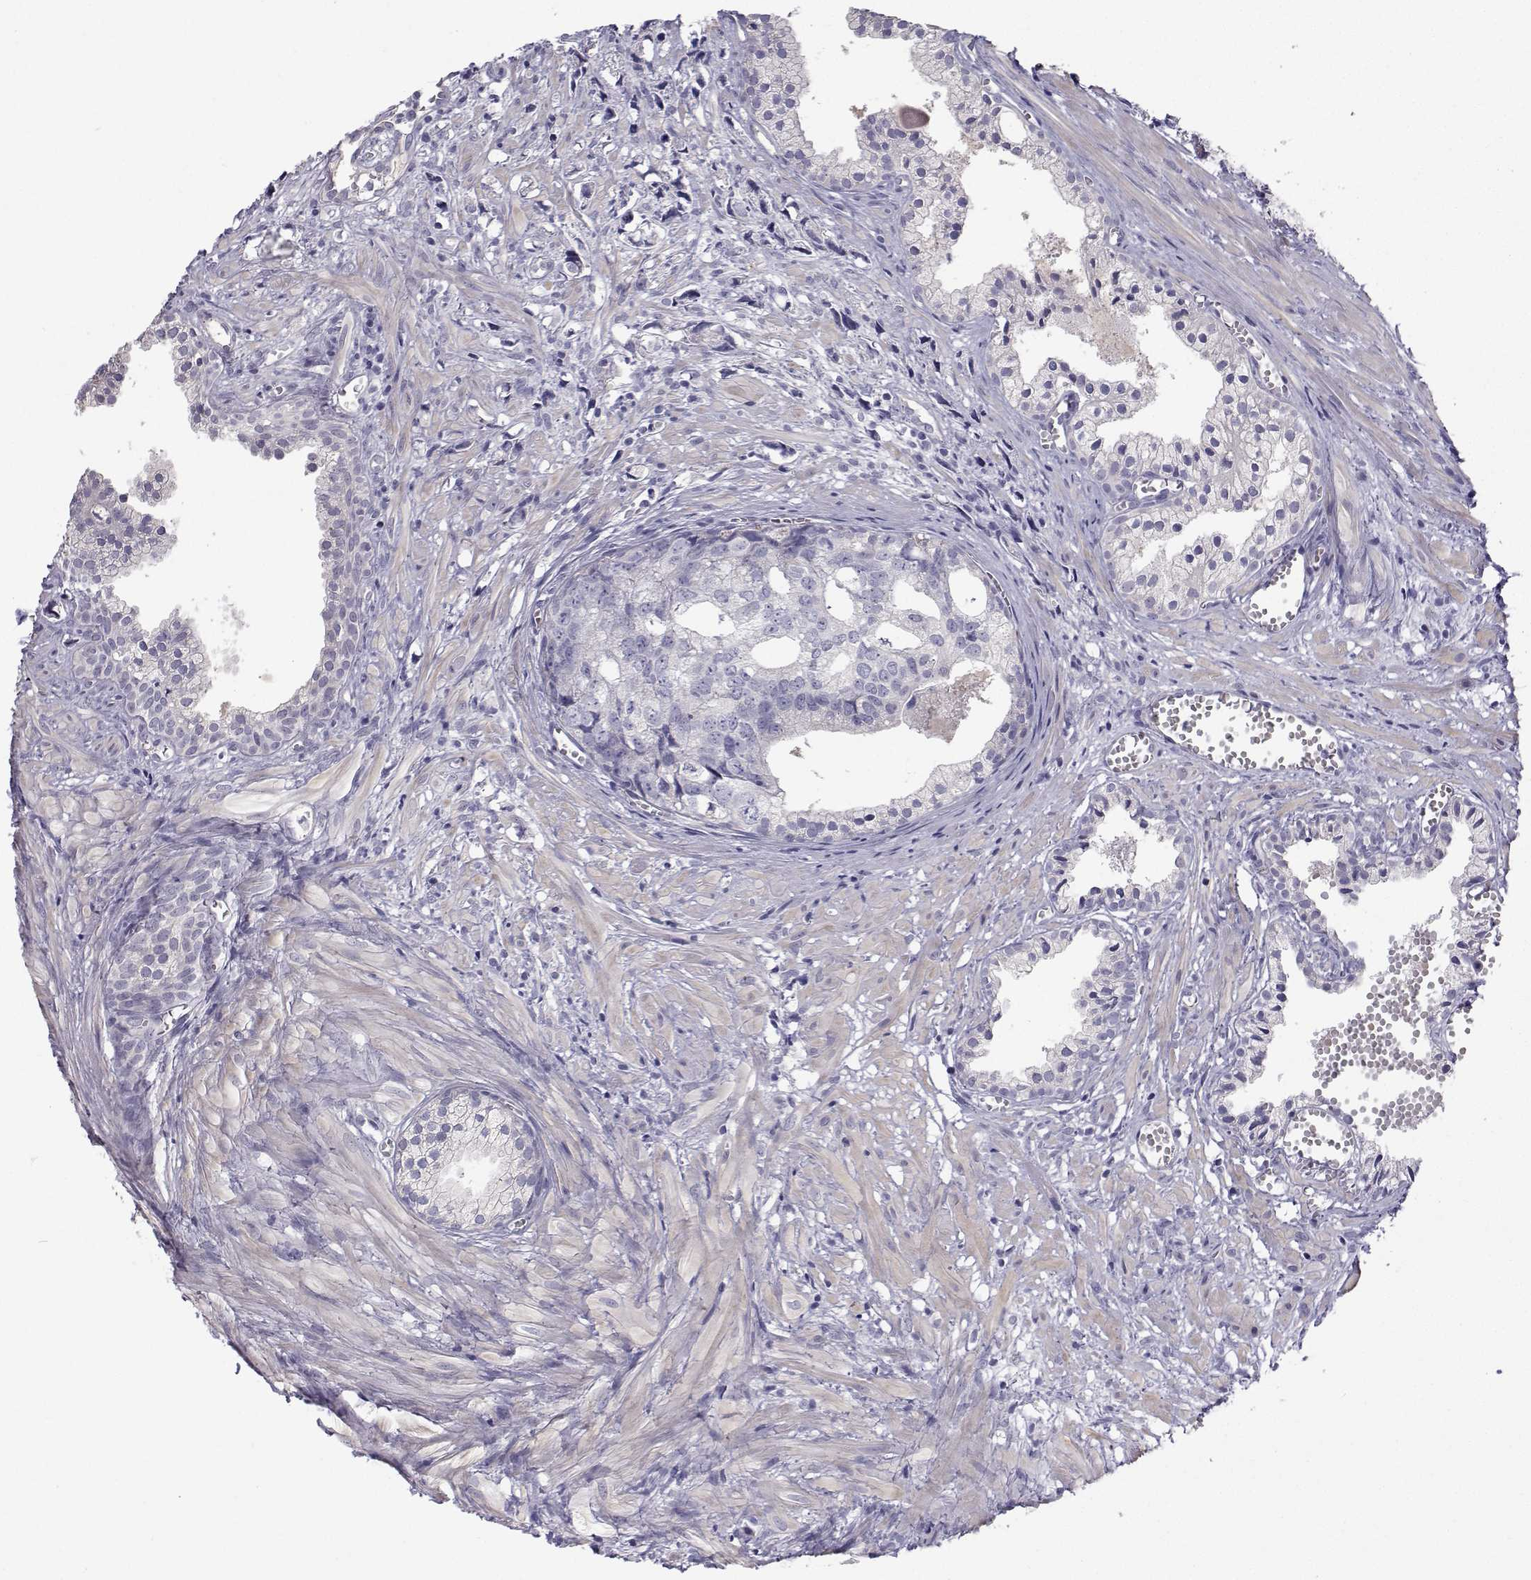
{"staining": {"intensity": "negative", "quantity": "none", "location": "none"}, "tissue": "prostate cancer", "cell_type": "Tumor cells", "image_type": "cancer", "snomed": [{"axis": "morphology", "description": "Adenocarcinoma, High grade"}, {"axis": "topography", "description": "Prostate"}], "caption": "Immunohistochemistry (IHC) histopathology image of human prostate cancer stained for a protein (brown), which reveals no positivity in tumor cells.", "gene": "ANKRD65", "patient": {"sex": "male", "age": 58}}